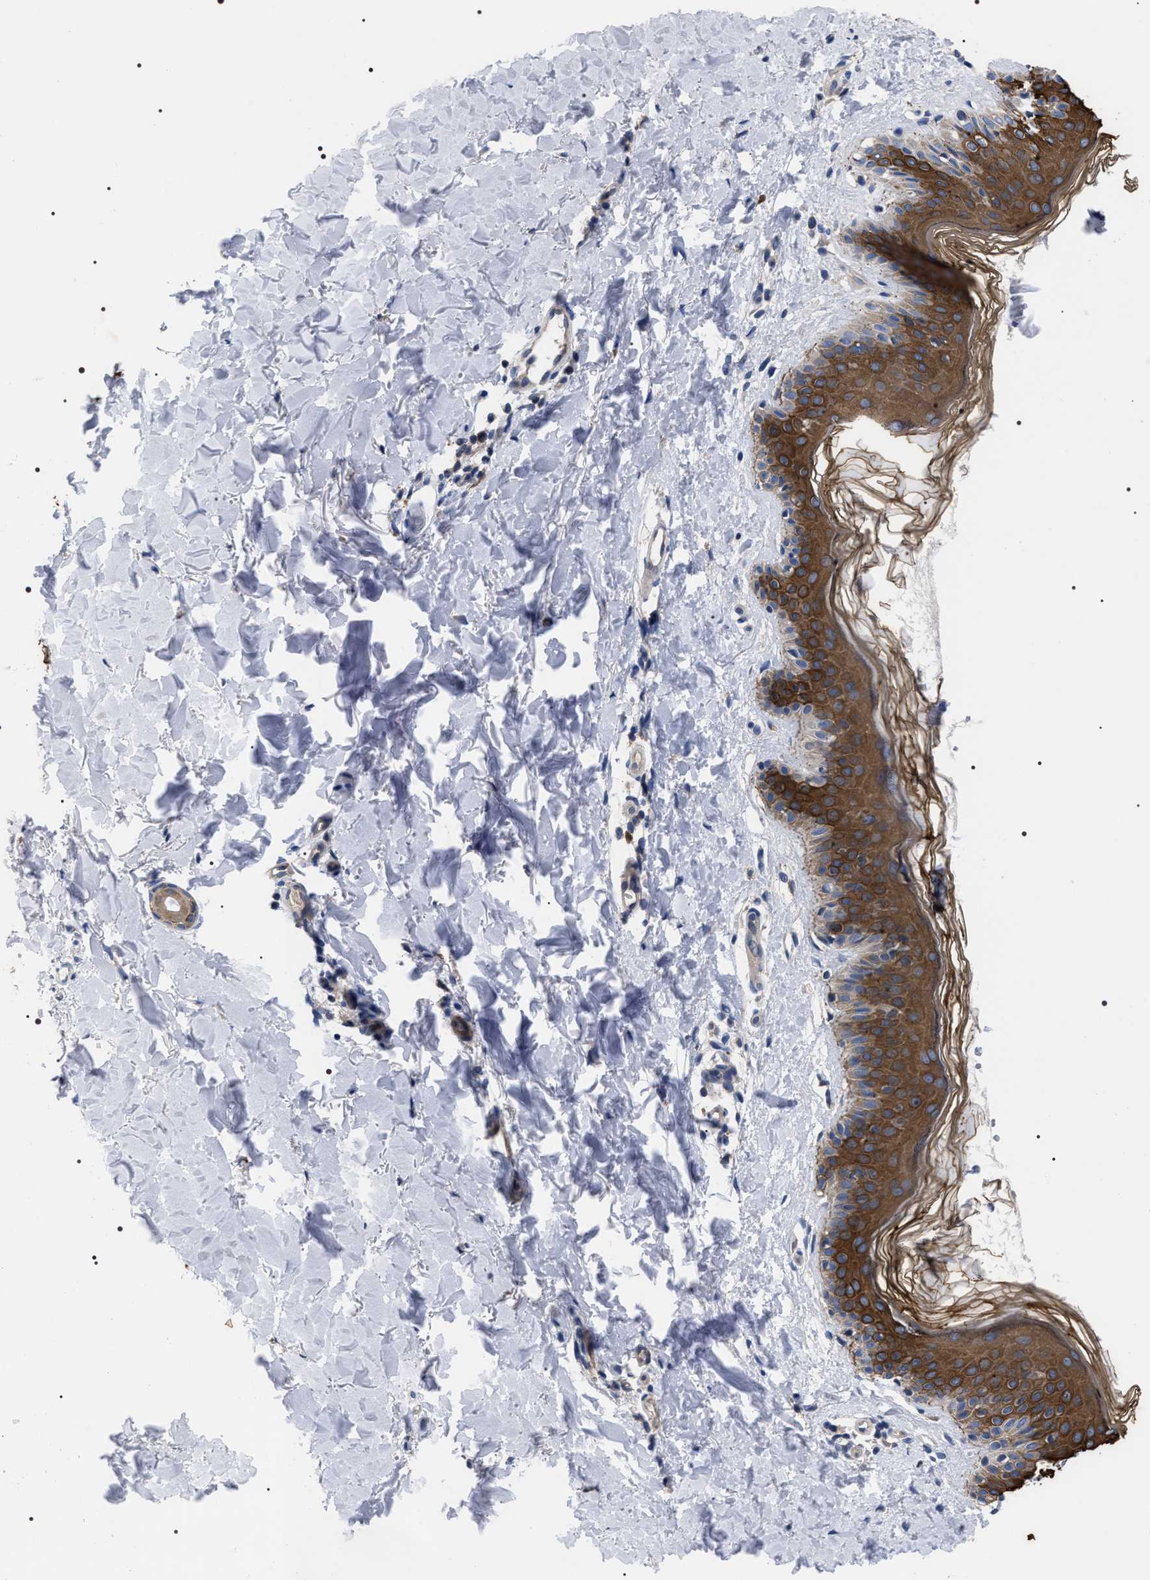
{"staining": {"intensity": "negative", "quantity": "none", "location": "none"}, "tissue": "skin", "cell_type": "Fibroblasts", "image_type": "normal", "snomed": [{"axis": "morphology", "description": "Normal tissue, NOS"}, {"axis": "topography", "description": "Skin"}], "caption": "A high-resolution photomicrograph shows IHC staining of normal skin, which displays no significant expression in fibroblasts. (DAB IHC visualized using brightfield microscopy, high magnification).", "gene": "MIS18A", "patient": {"sex": "male", "age": 40}}